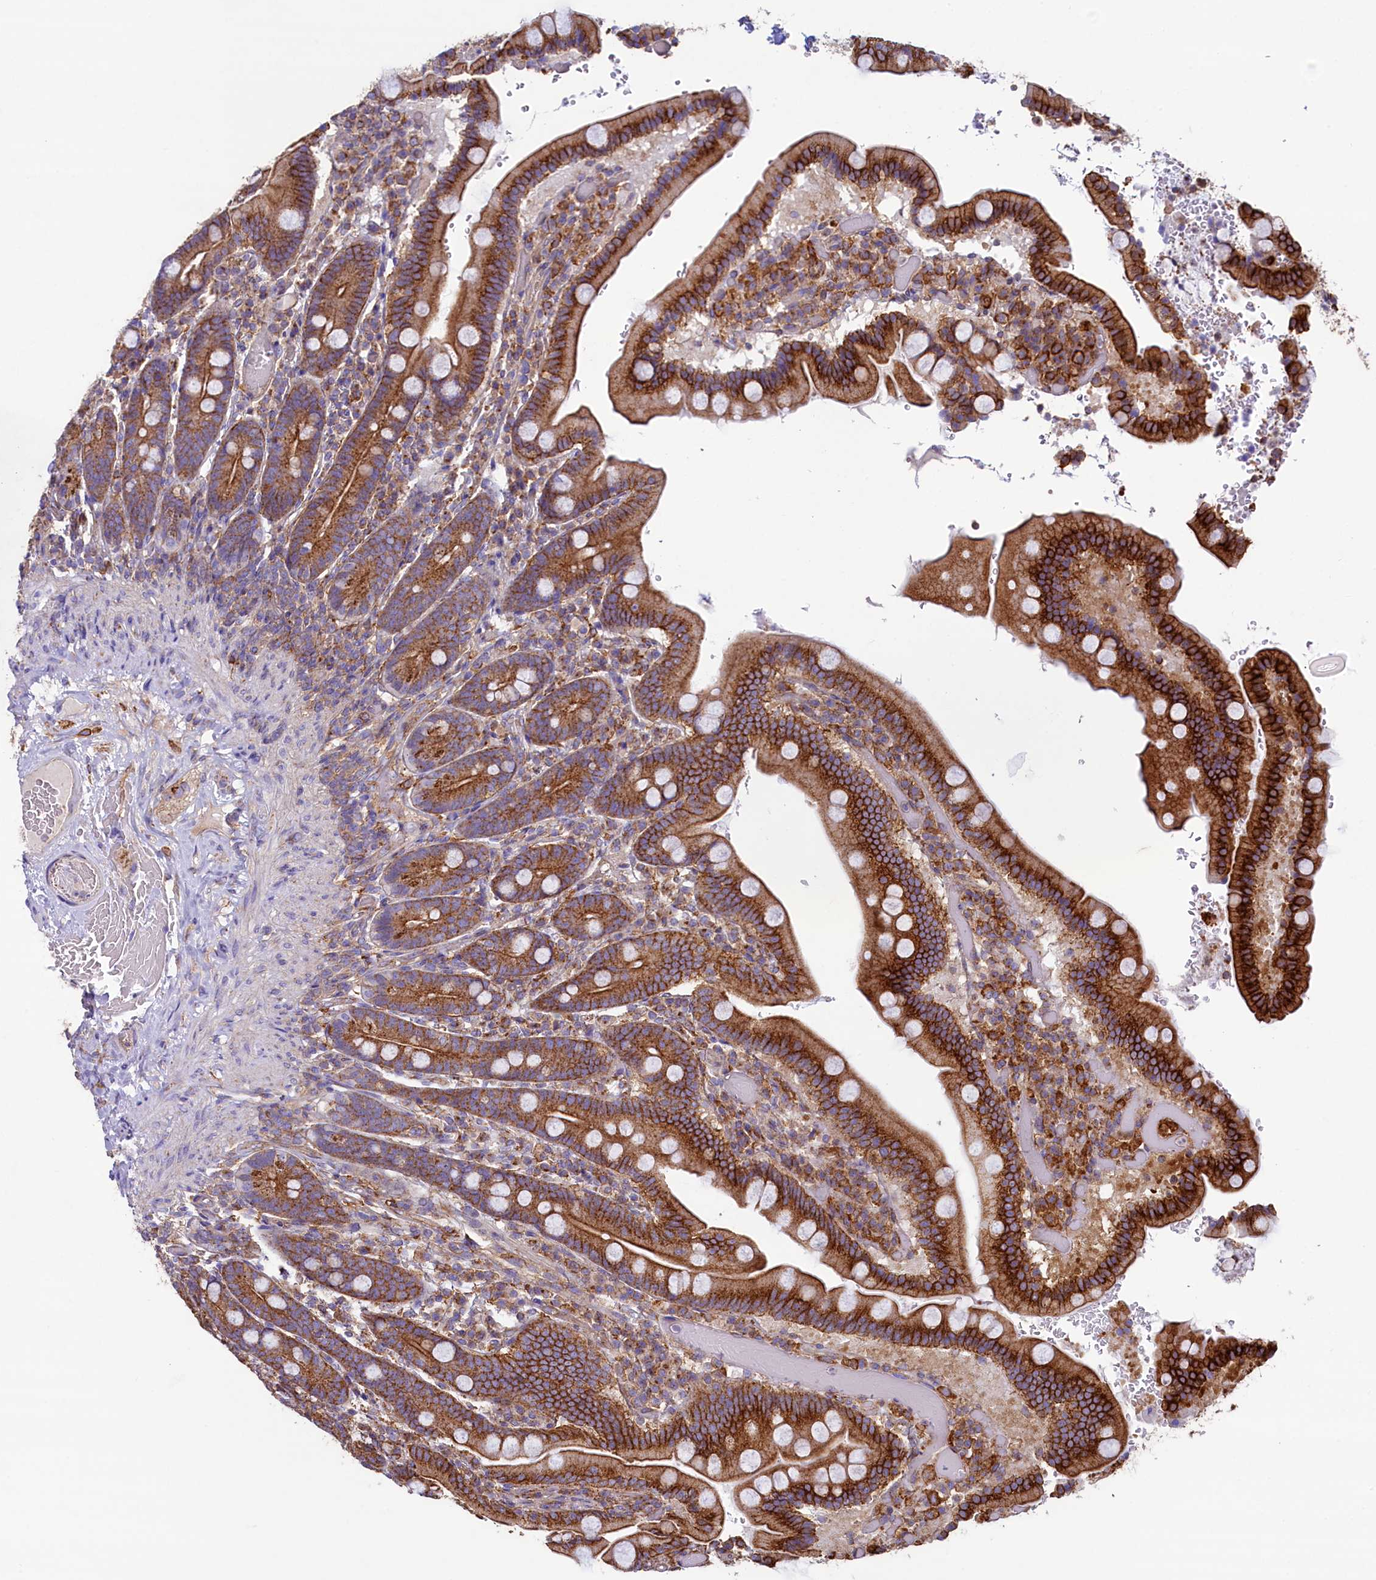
{"staining": {"intensity": "strong", "quantity": ">75%", "location": "cytoplasmic/membranous"}, "tissue": "duodenum", "cell_type": "Glandular cells", "image_type": "normal", "snomed": [{"axis": "morphology", "description": "Normal tissue, NOS"}, {"axis": "topography", "description": "Duodenum"}], "caption": "Immunohistochemical staining of unremarkable duodenum reveals high levels of strong cytoplasmic/membranous staining in approximately >75% of glandular cells.", "gene": "GPR21", "patient": {"sex": "female", "age": 62}}